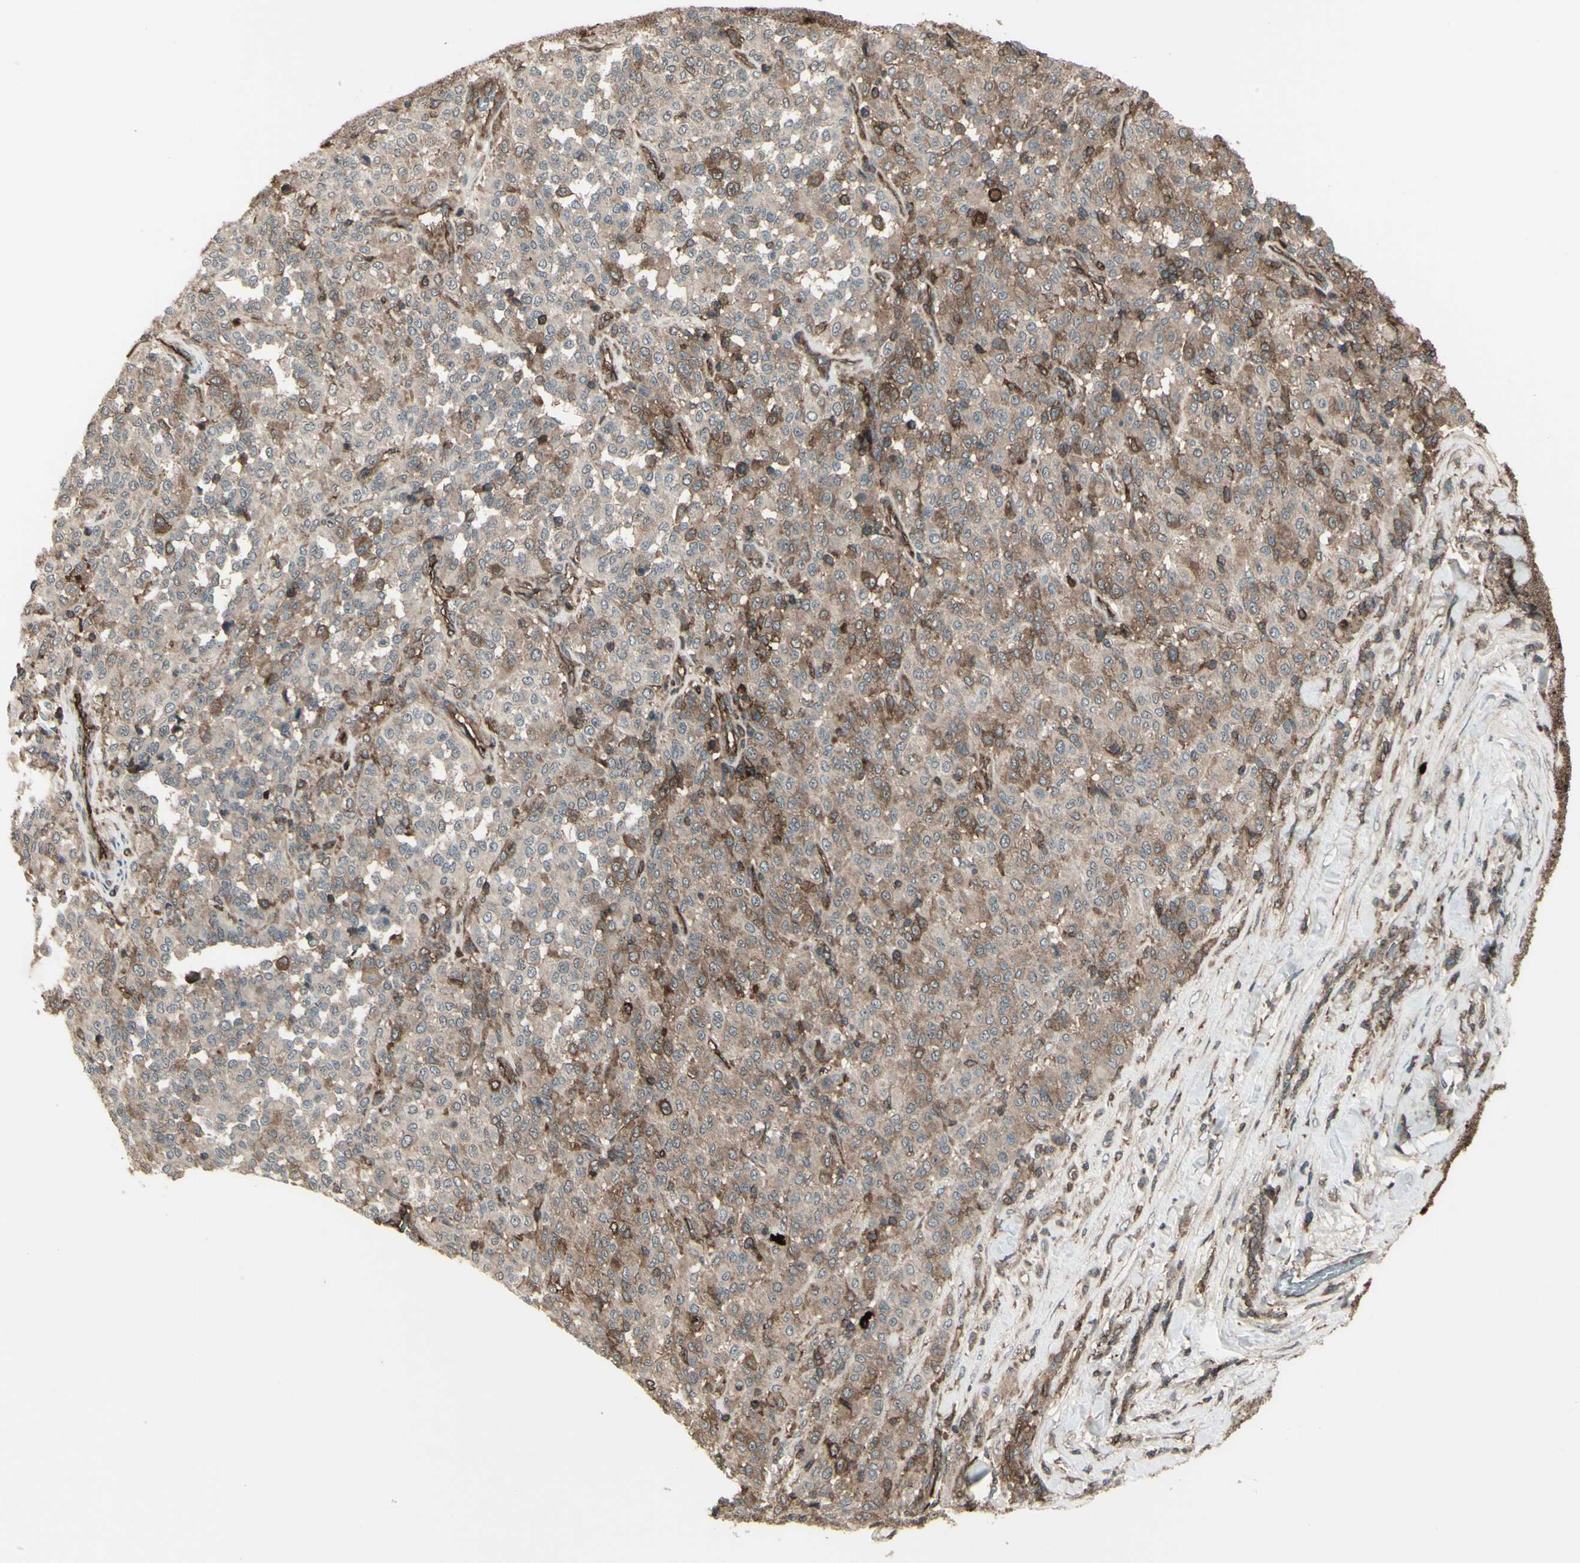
{"staining": {"intensity": "moderate", "quantity": ">75%", "location": "cytoplasmic/membranous"}, "tissue": "melanoma", "cell_type": "Tumor cells", "image_type": "cancer", "snomed": [{"axis": "morphology", "description": "Malignant melanoma, Metastatic site"}, {"axis": "topography", "description": "Pancreas"}], "caption": "Malignant melanoma (metastatic site) was stained to show a protein in brown. There is medium levels of moderate cytoplasmic/membranous staining in about >75% of tumor cells.", "gene": "FXYD5", "patient": {"sex": "female", "age": 30}}